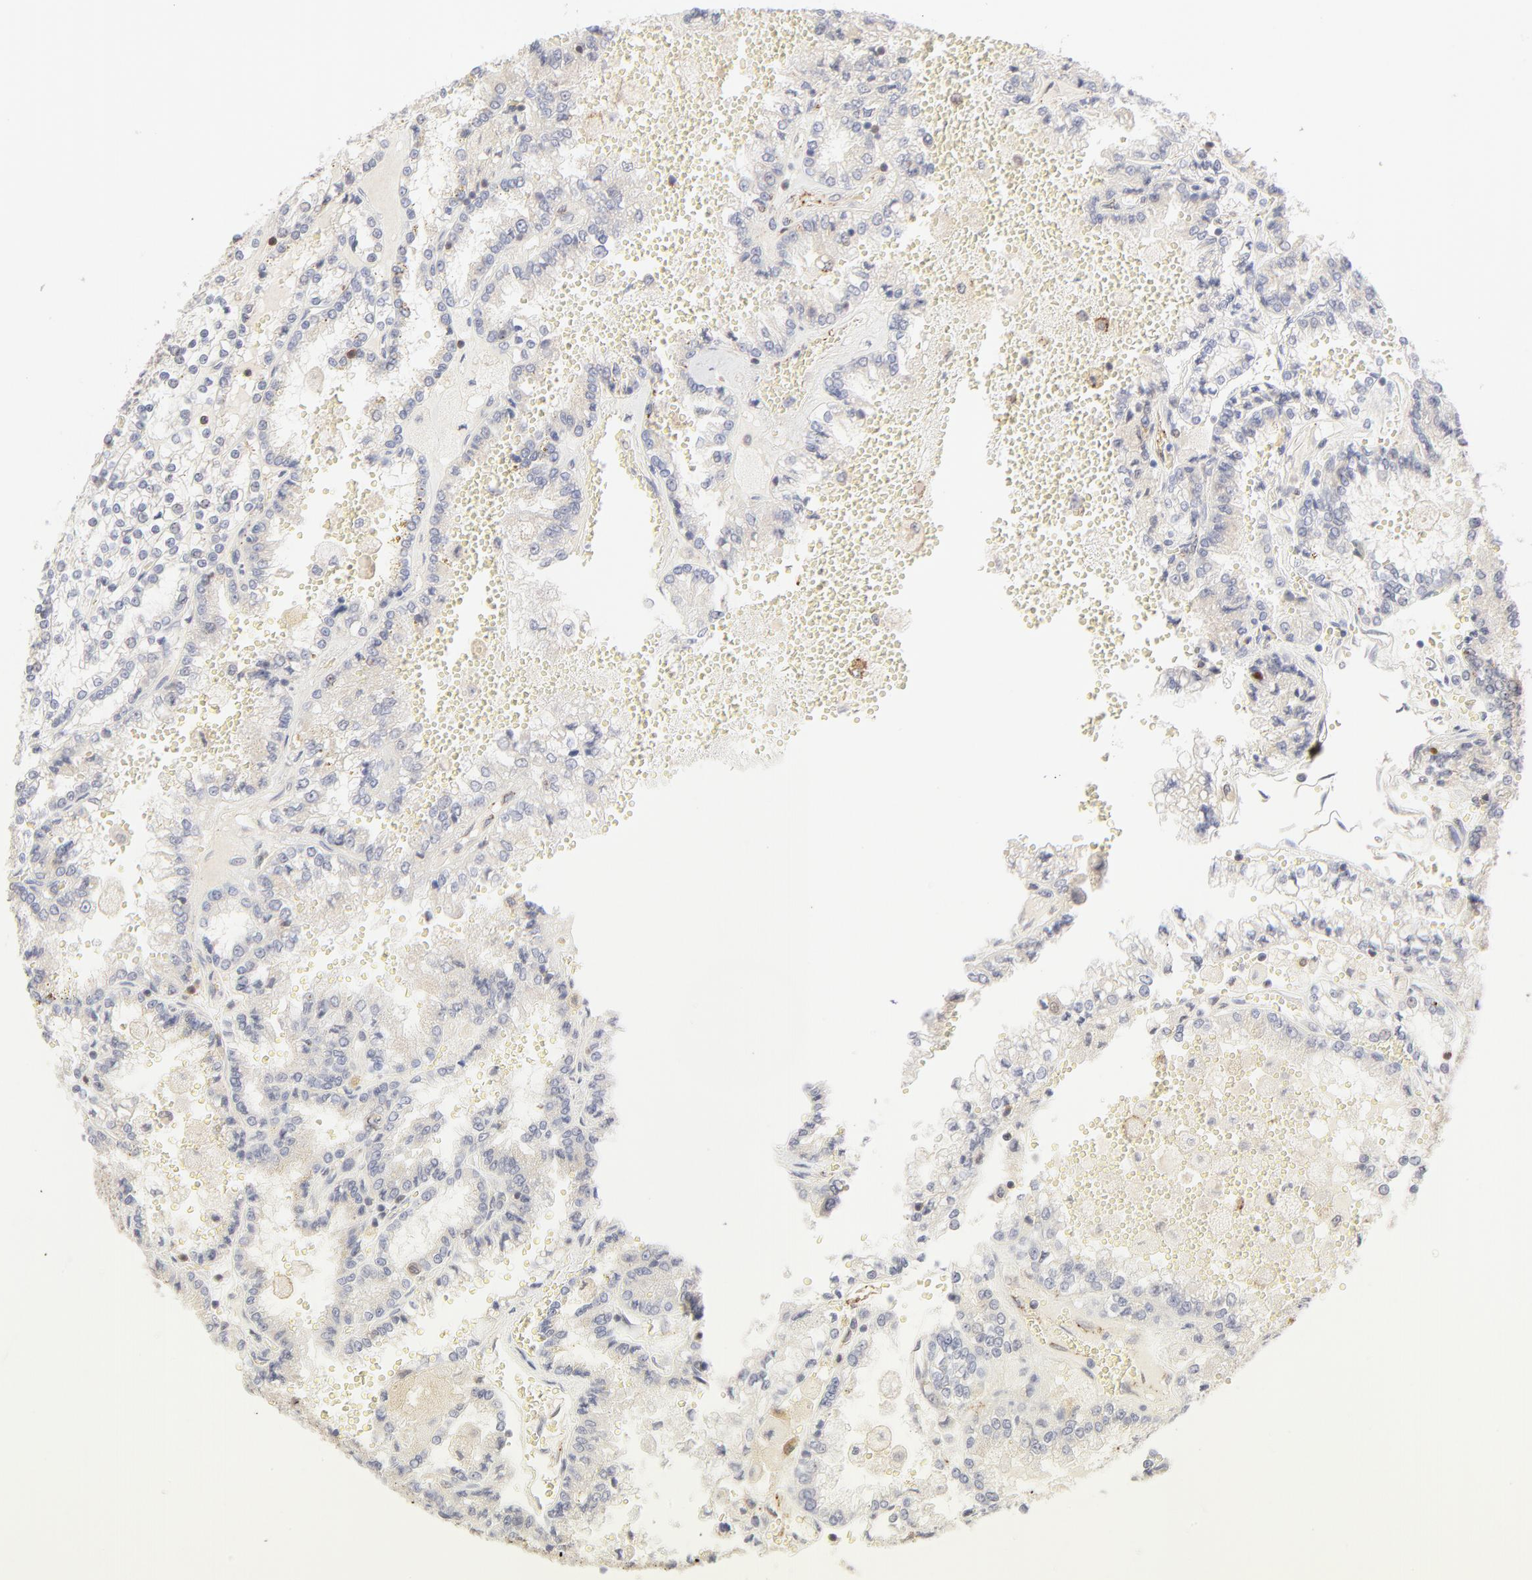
{"staining": {"intensity": "negative", "quantity": "none", "location": "none"}, "tissue": "renal cancer", "cell_type": "Tumor cells", "image_type": "cancer", "snomed": [{"axis": "morphology", "description": "Adenocarcinoma, NOS"}, {"axis": "topography", "description": "Kidney"}], "caption": "DAB immunohistochemical staining of renal adenocarcinoma exhibits no significant staining in tumor cells.", "gene": "CDK6", "patient": {"sex": "female", "age": 56}}